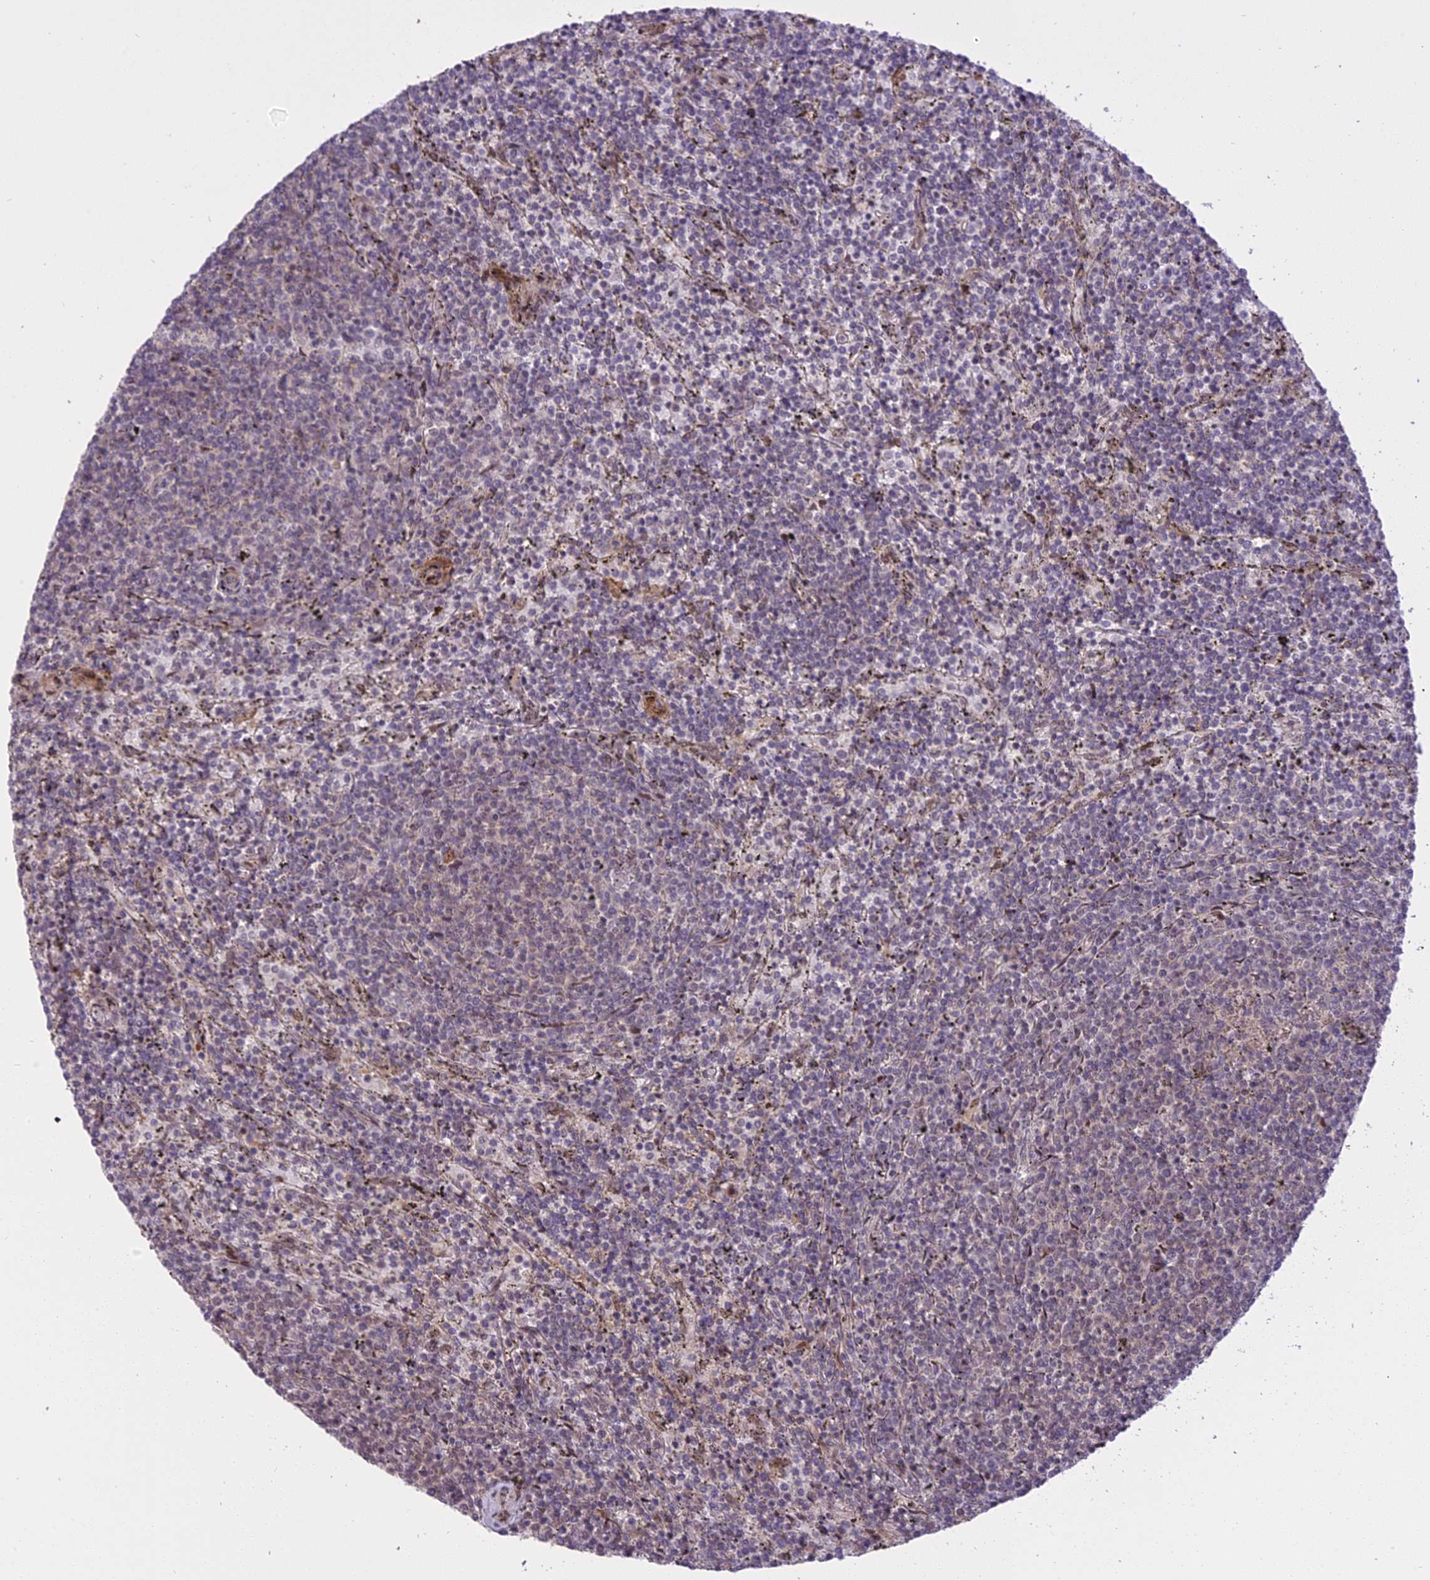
{"staining": {"intensity": "negative", "quantity": "none", "location": "none"}, "tissue": "lymphoma", "cell_type": "Tumor cells", "image_type": "cancer", "snomed": [{"axis": "morphology", "description": "Malignant lymphoma, non-Hodgkin's type, Low grade"}, {"axis": "topography", "description": "Spleen"}], "caption": "Tumor cells are negative for brown protein staining in malignant lymphoma, non-Hodgkin's type (low-grade).", "gene": "PRELID2", "patient": {"sex": "female", "age": 50}}